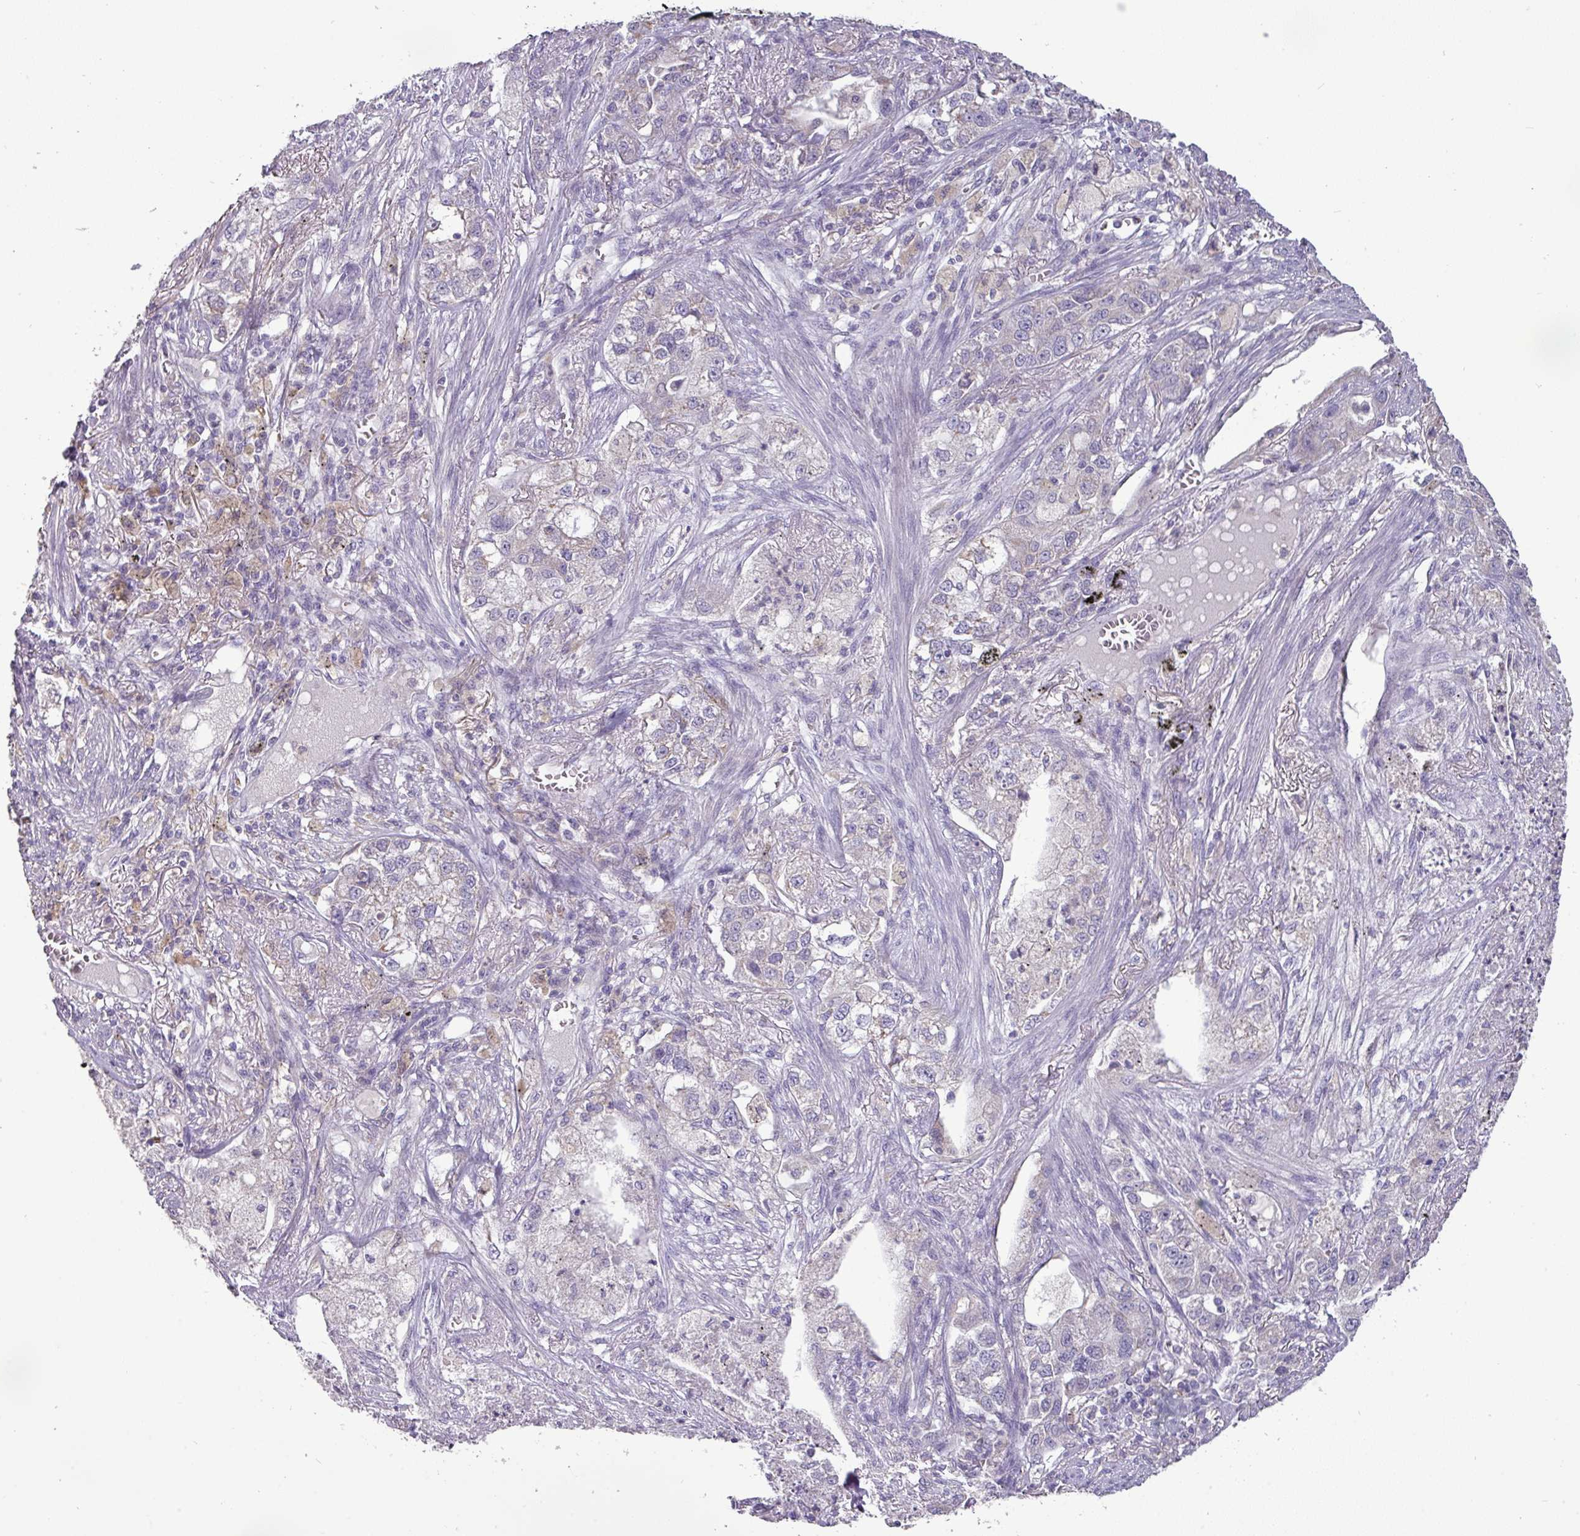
{"staining": {"intensity": "negative", "quantity": "none", "location": "none"}, "tissue": "lung cancer", "cell_type": "Tumor cells", "image_type": "cancer", "snomed": [{"axis": "morphology", "description": "Adenocarcinoma, NOS"}, {"axis": "topography", "description": "Lung"}], "caption": "Photomicrograph shows no significant protein positivity in tumor cells of adenocarcinoma (lung). The staining is performed using DAB (3,3'-diaminobenzidine) brown chromogen with nuclei counter-stained in using hematoxylin.", "gene": "TRAPPC1", "patient": {"sex": "male", "age": 49}}